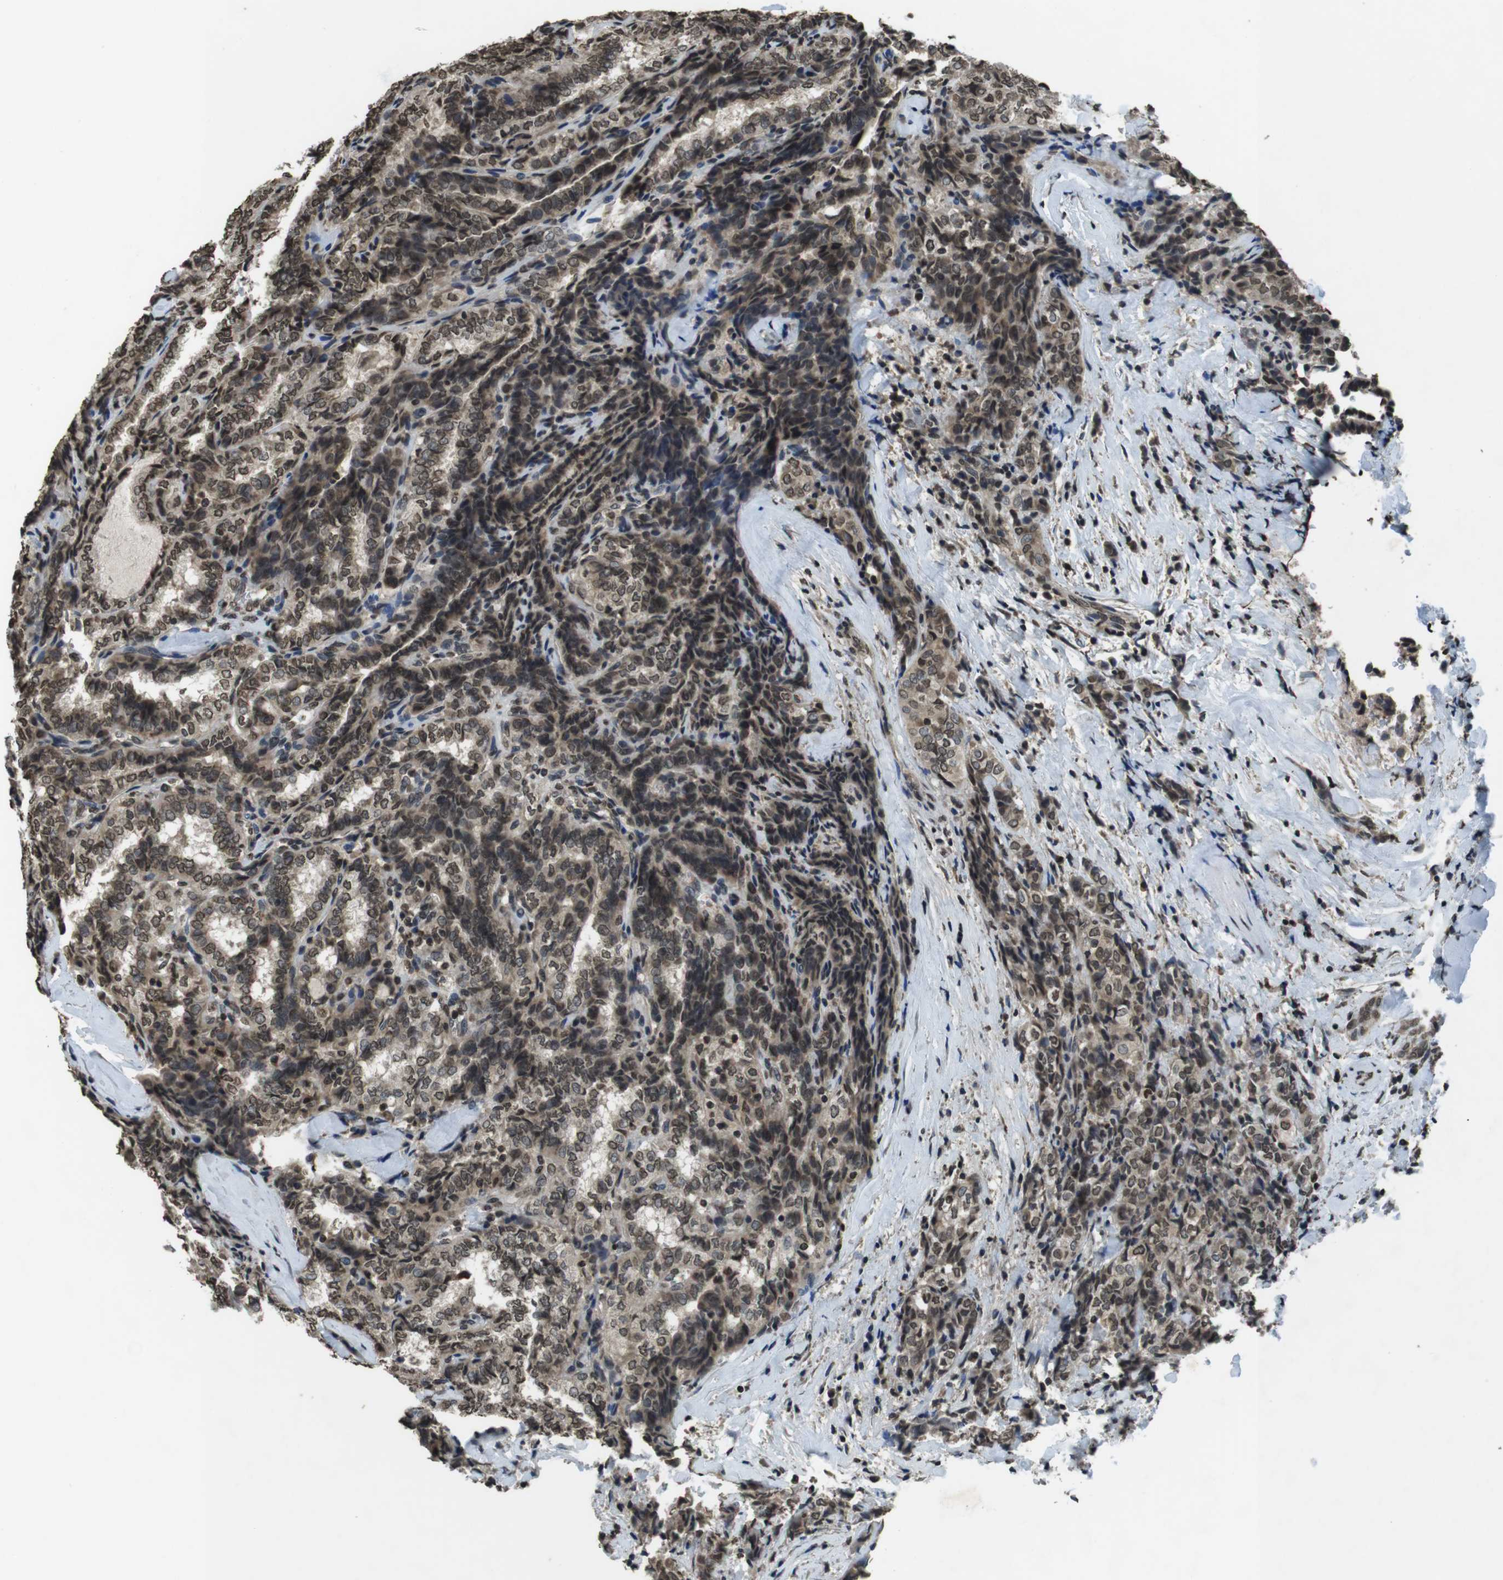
{"staining": {"intensity": "moderate", "quantity": ">75%", "location": "nuclear"}, "tissue": "thyroid cancer", "cell_type": "Tumor cells", "image_type": "cancer", "snomed": [{"axis": "morphology", "description": "Normal tissue, NOS"}, {"axis": "morphology", "description": "Papillary adenocarcinoma, NOS"}, {"axis": "topography", "description": "Thyroid gland"}], "caption": "Approximately >75% of tumor cells in human papillary adenocarcinoma (thyroid) reveal moderate nuclear protein positivity as visualized by brown immunohistochemical staining.", "gene": "MAF", "patient": {"sex": "female", "age": 30}}